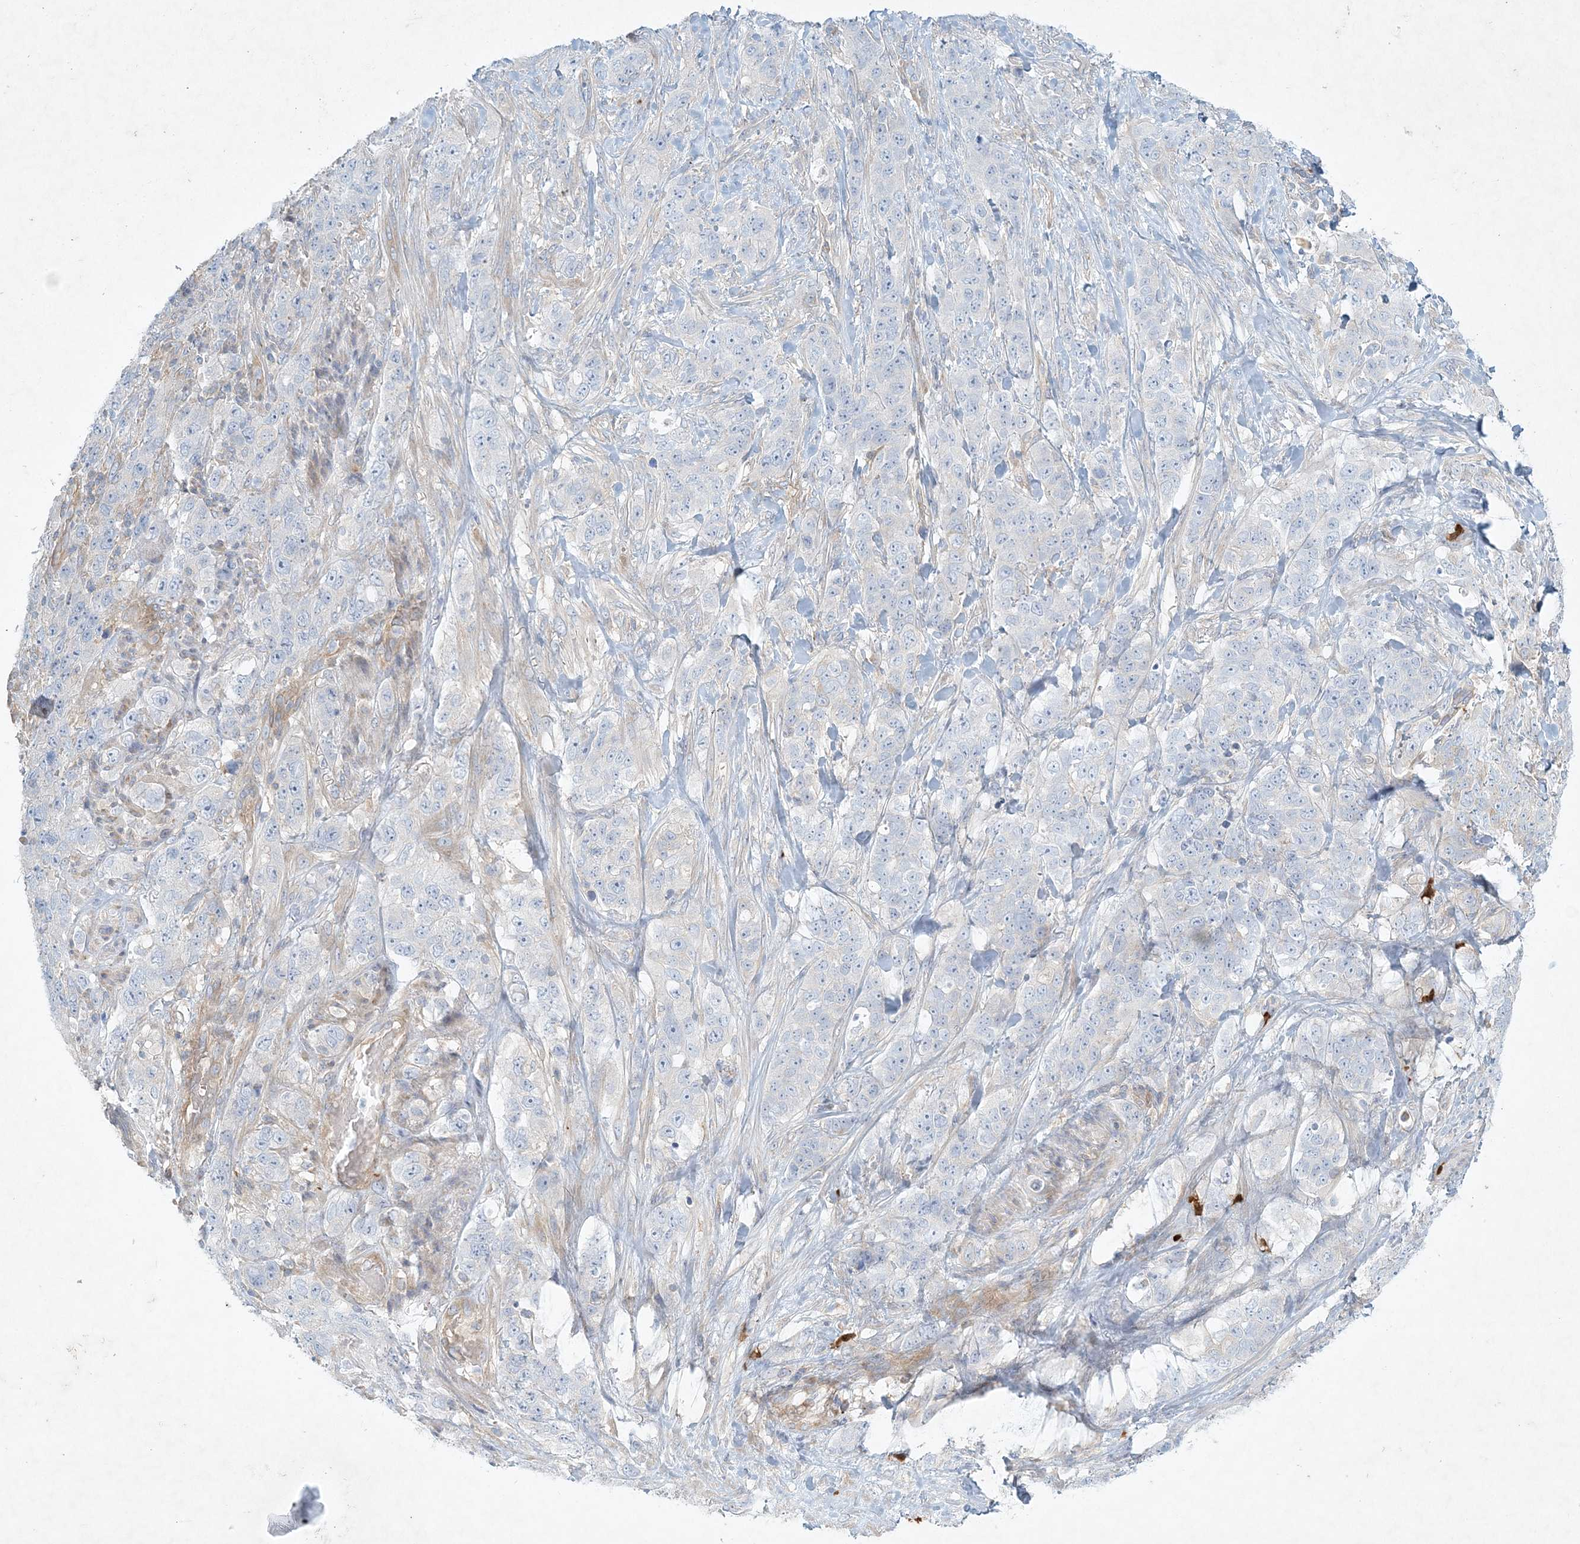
{"staining": {"intensity": "negative", "quantity": "none", "location": "none"}, "tissue": "stomach cancer", "cell_type": "Tumor cells", "image_type": "cancer", "snomed": [{"axis": "morphology", "description": "Adenocarcinoma, NOS"}, {"axis": "topography", "description": "Stomach"}], "caption": "A high-resolution histopathology image shows immunohistochemistry (IHC) staining of stomach cancer (adenocarcinoma), which reveals no significant staining in tumor cells.", "gene": "STK11IP", "patient": {"sex": "male", "age": 48}}